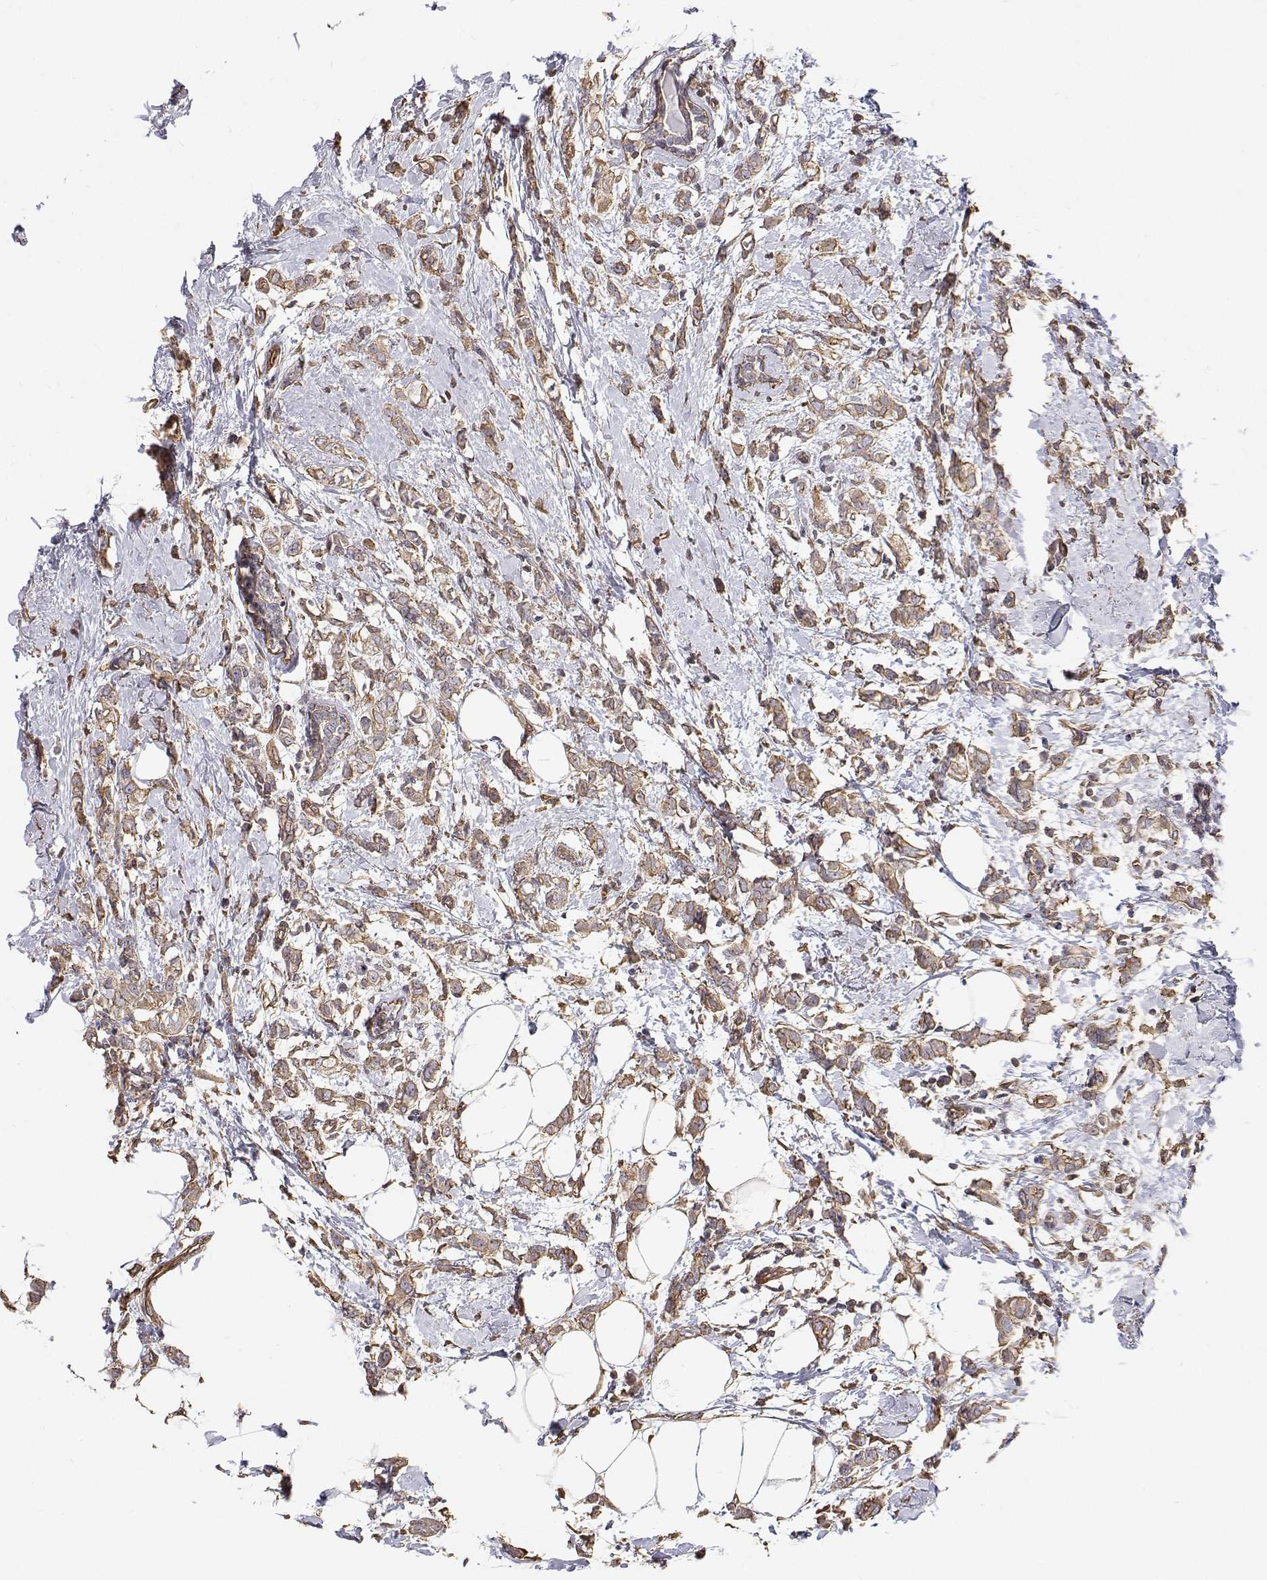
{"staining": {"intensity": "weak", "quantity": ">75%", "location": "cytoplasmic/membranous"}, "tissue": "breast cancer", "cell_type": "Tumor cells", "image_type": "cancer", "snomed": [{"axis": "morphology", "description": "Duct carcinoma"}, {"axis": "topography", "description": "Breast"}], "caption": "IHC (DAB) staining of human breast cancer (infiltrating ductal carcinoma) displays weak cytoplasmic/membranous protein expression in approximately >75% of tumor cells. (Brightfield microscopy of DAB IHC at high magnification).", "gene": "GSDMA", "patient": {"sex": "female", "age": 40}}